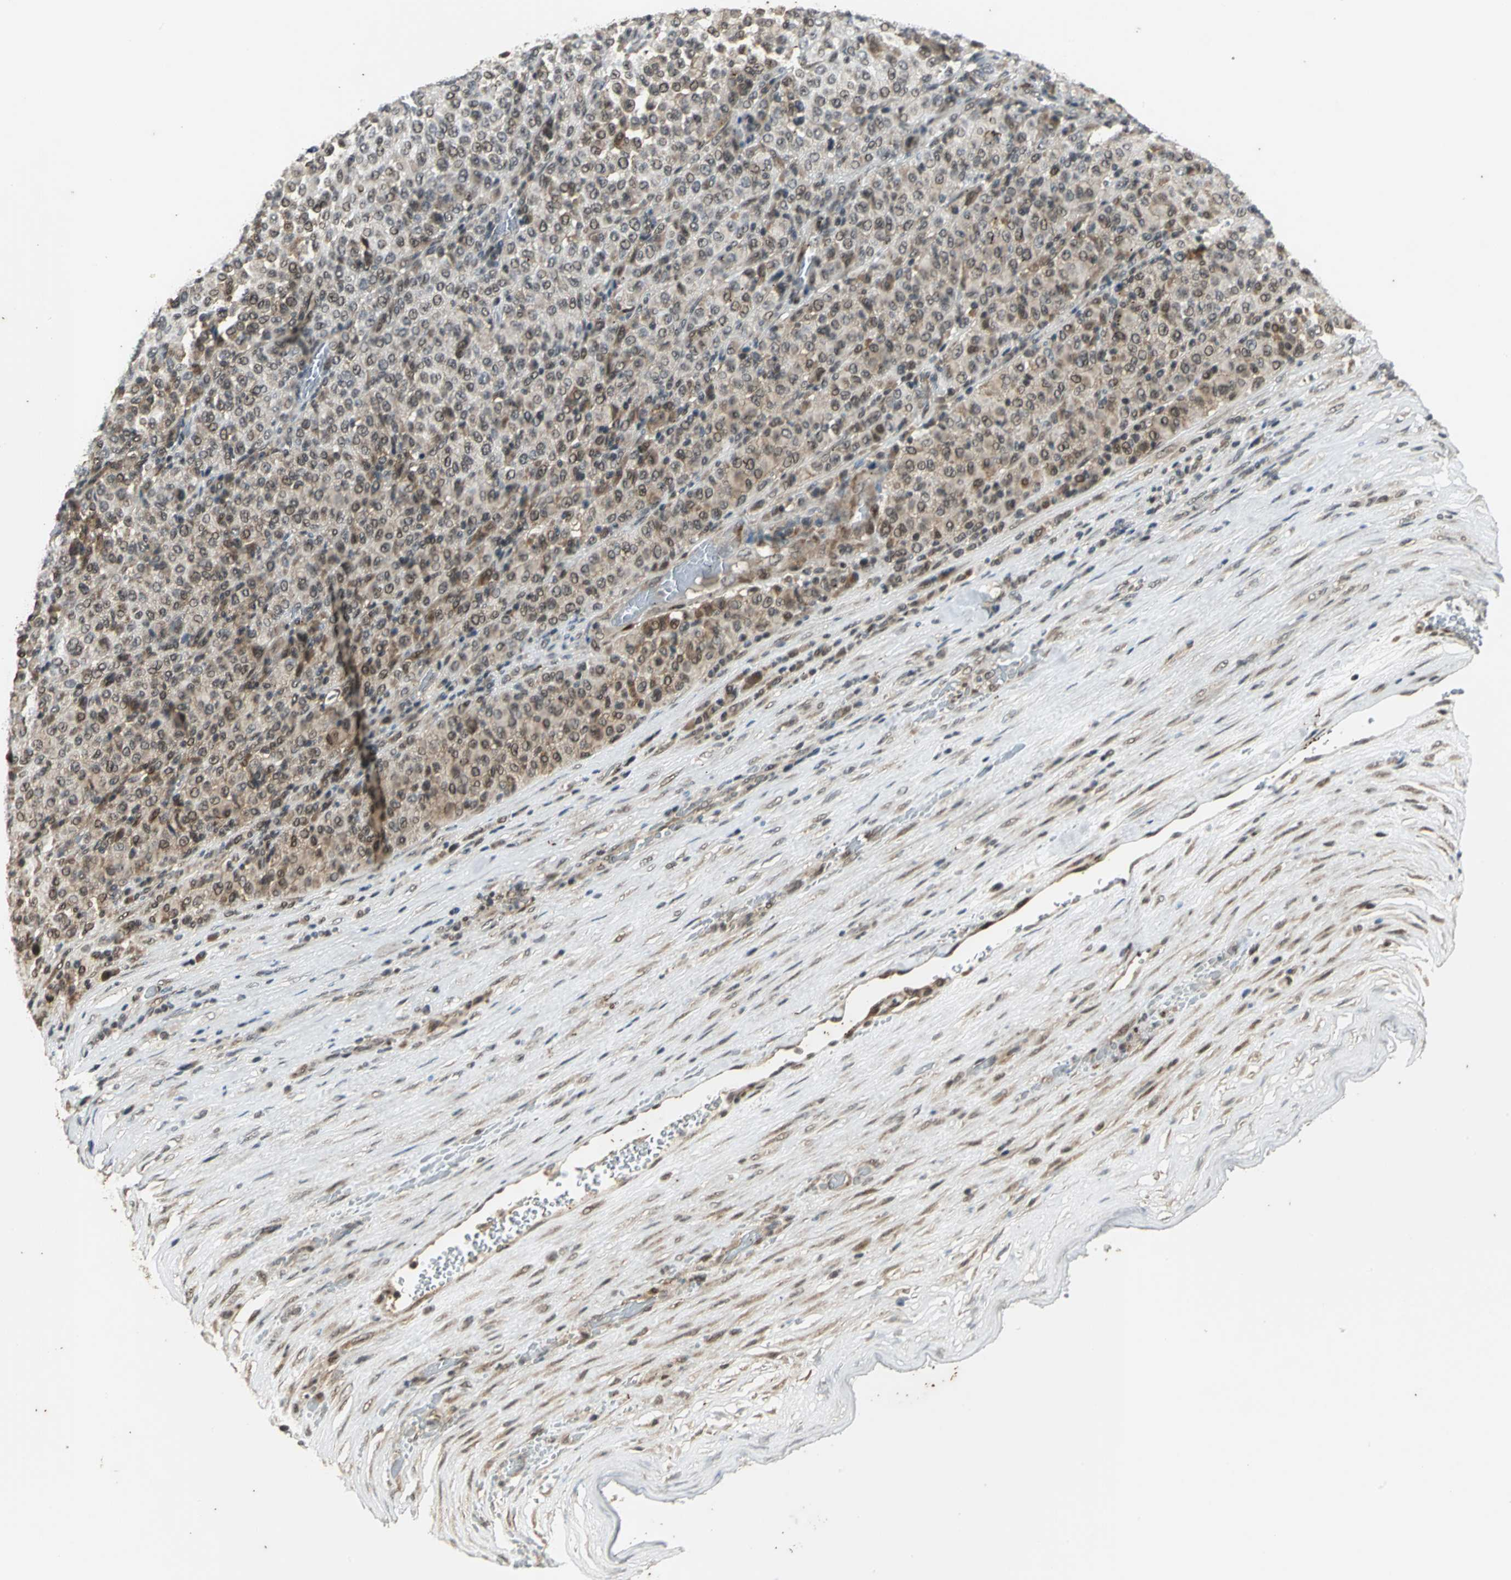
{"staining": {"intensity": "weak", "quantity": "25%-75%", "location": "cytoplasmic/membranous"}, "tissue": "melanoma", "cell_type": "Tumor cells", "image_type": "cancer", "snomed": [{"axis": "morphology", "description": "Malignant melanoma, Metastatic site"}, {"axis": "topography", "description": "Pancreas"}], "caption": "Immunohistochemistry (IHC) histopathology image of neoplastic tissue: melanoma stained using immunohistochemistry (IHC) demonstrates low levels of weak protein expression localized specifically in the cytoplasmic/membranous of tumor cells, appearing as a cytoplasmic/membranous brown color.", "gene": "NOTCH3", "patient": {"sex": "female", "age": 30}}